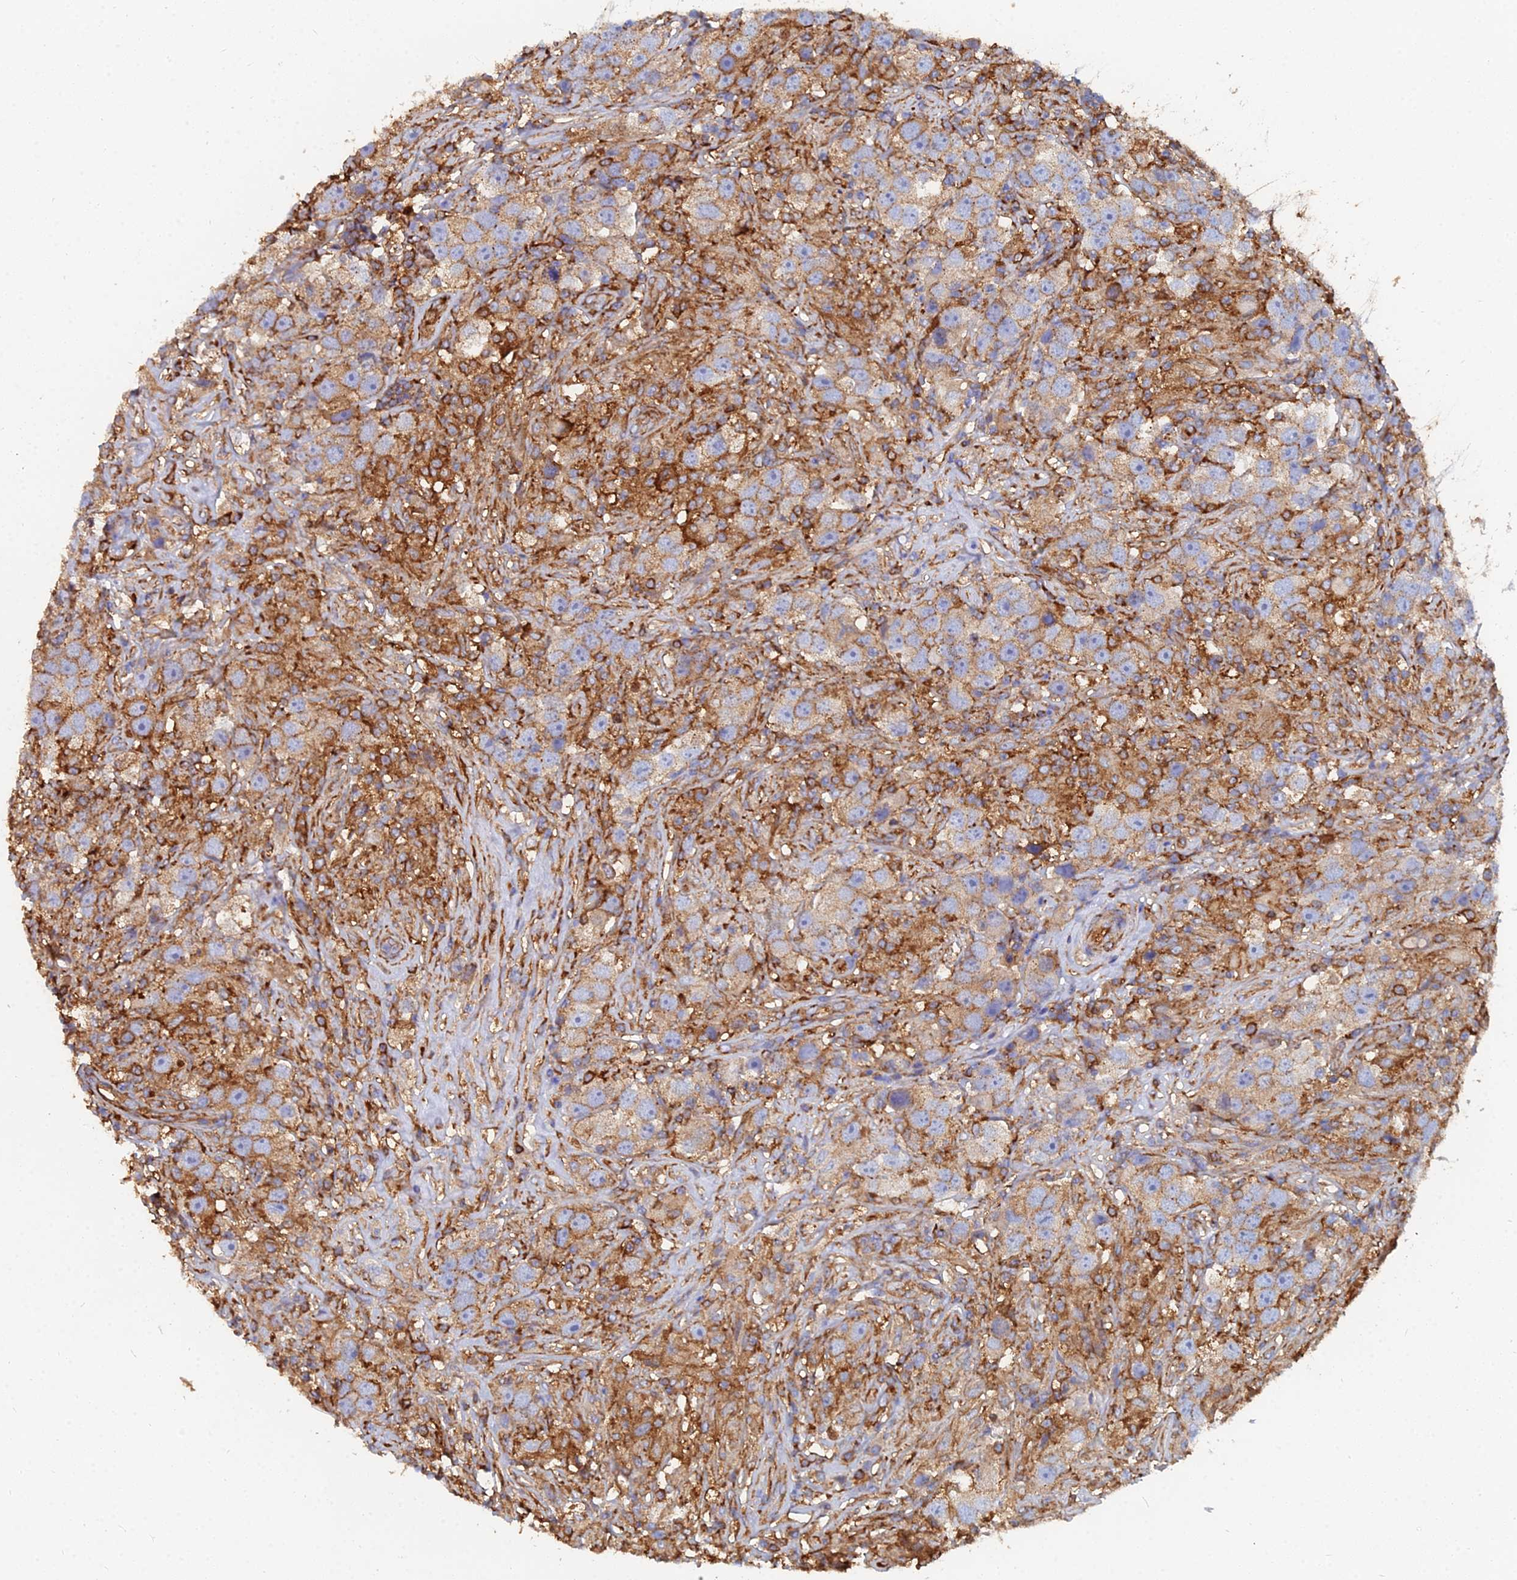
{"staining": {"intensity": "weak", "quantity": ">75%", "location": "cytoplasmic/membranous"}, "tissue": "testis cancer", "cell_type": "Tumor cells", "image_type": "cancer", "snomed": [{"axis": "morphology", "description": "Seminoma, NOS"}, {"axis": "topography", "description": "Testis"}], "caption": "Tumor cells reveal low levels of weak cytoplasmic/membranous positivity in approximately >75% of cells in testis cancer. Immunohistochemistry stains the protein of interest in brown and the nuclei are stained blue.", "gene": "GPR42", "patient": {"sex": "male", "age": 49}}